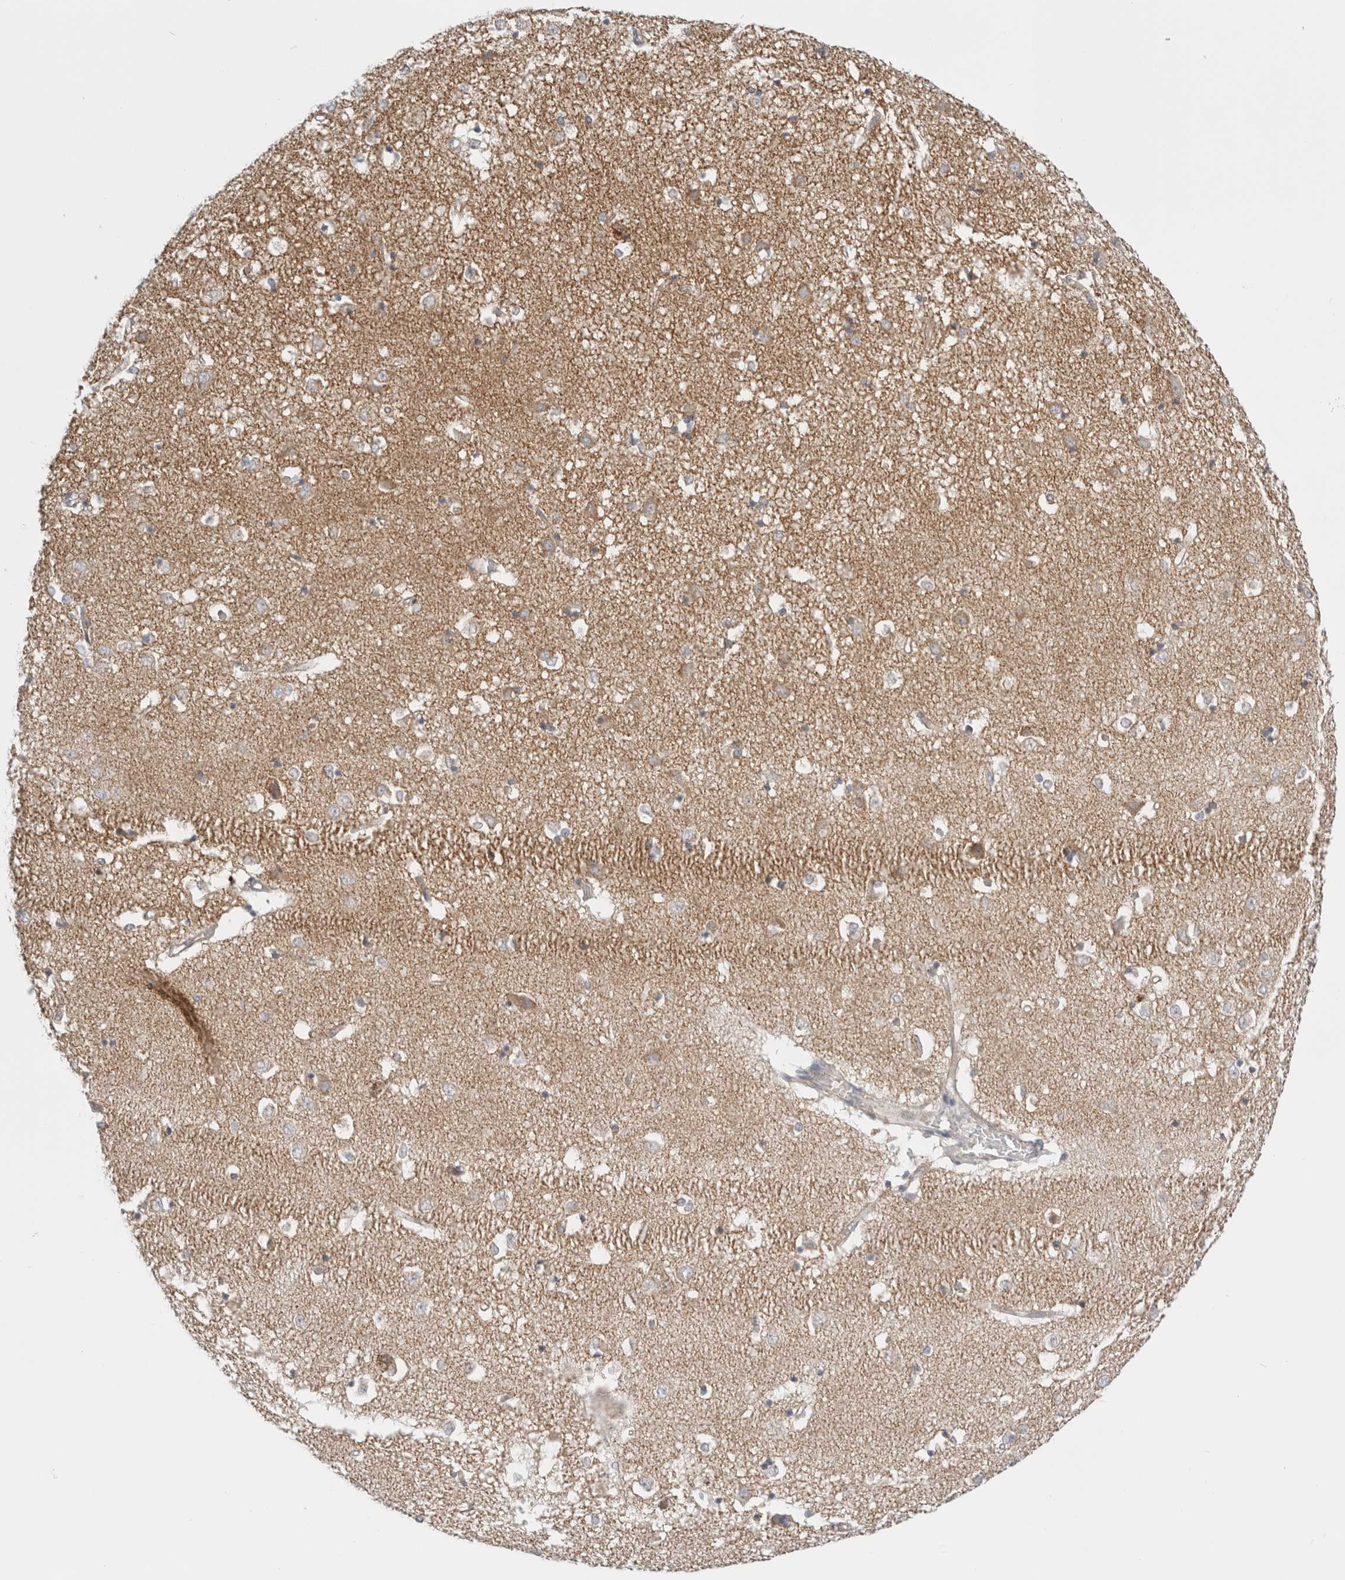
{"staining": {"intensity": "weak", "quantity": "<25%", "location": "cytoplasmic/membranous"}, "tissue": "caudate", "cell_type": "Glial cells", "image_type": "normal", "snomed": [{"axis": "morphology", "description": "Normal tissue, NOS"}, {"axis": "topography", "description": "Lateral ventricle wall"}], "caption": "The histopathology image shows no staining of glial cells in normal caudate. Nuclei are stained in blue.", "gene": "FAHD1", "patient": {"sex": "male", "age": 45}}